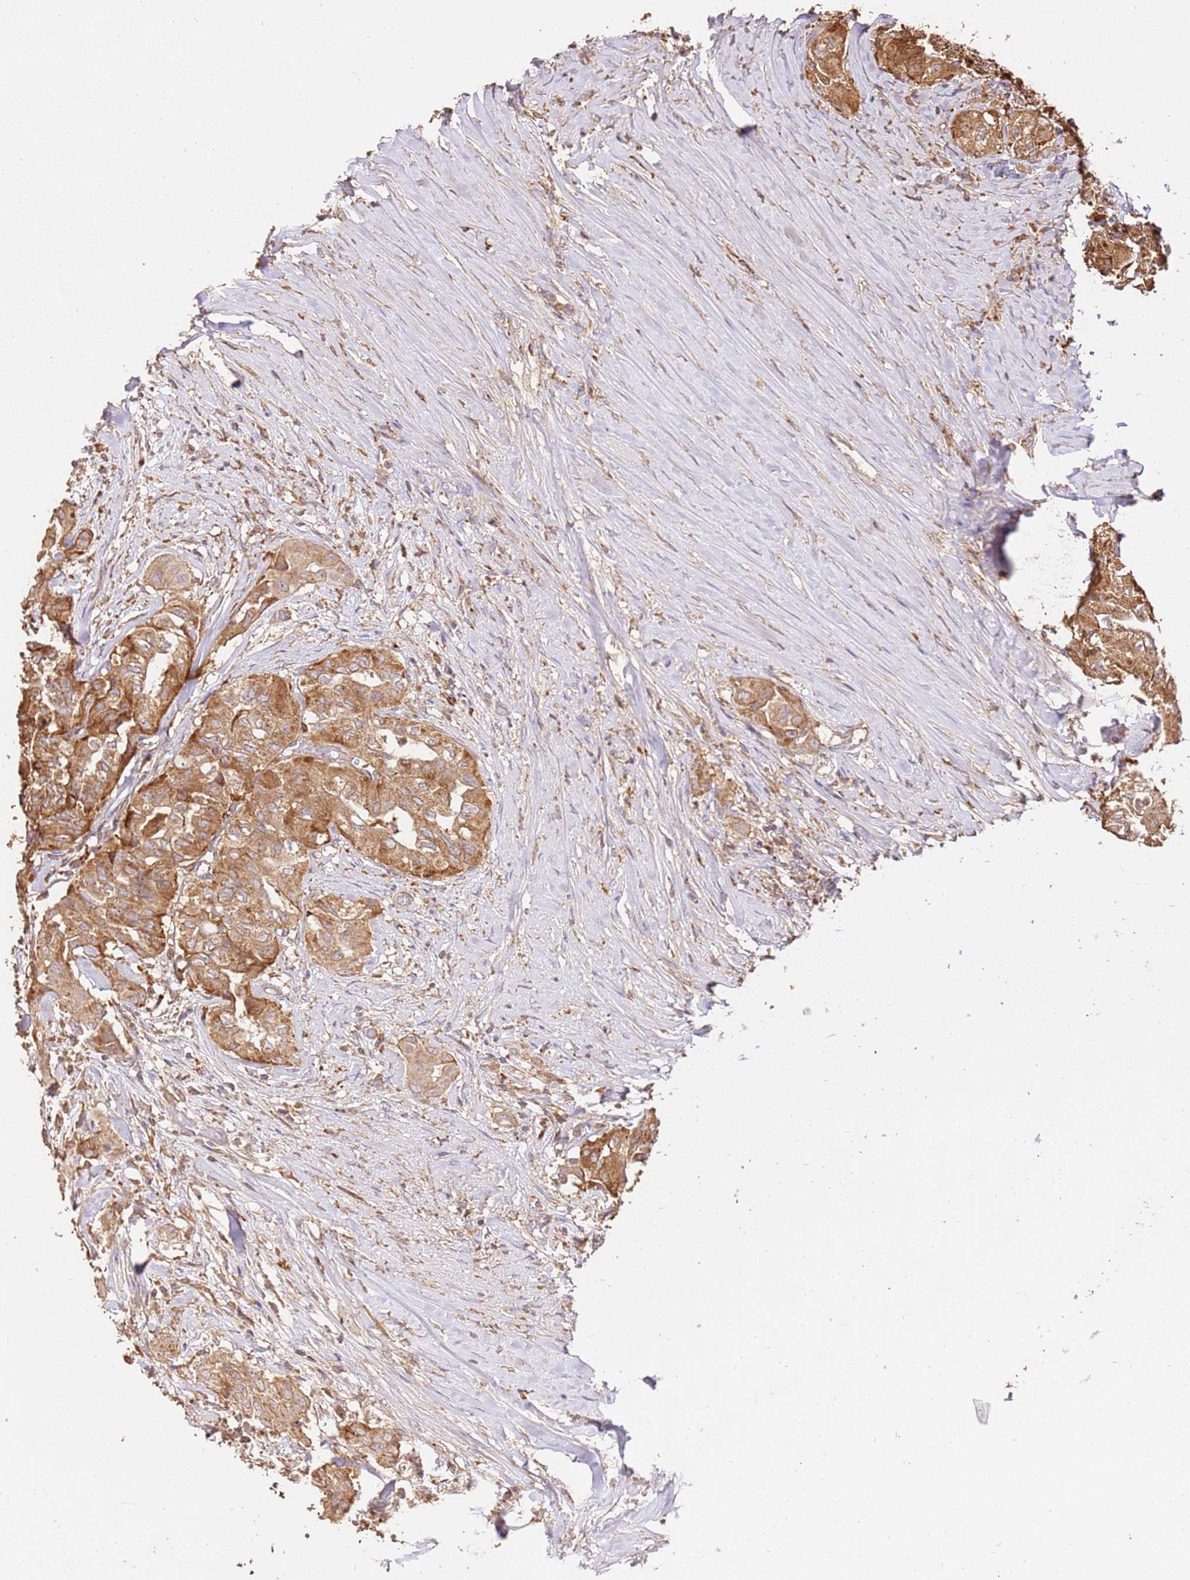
{"staining": {"intensity": "strong", "quantity": ">75%", "location": "cytoplasmic/membranous"}, "tissue": "thyroid cancer", "cell_type": "Tumor cells", "image_type": "cancer", "snomed": [{"axis": "morphology", "description": "Papillary adenocarcinoma, NOS"}, {"axis": "topography", "description": "Thyroid gland"}], "caption": "DAB immunohistochemical staining of thyroid papillary adenocarcinoma demonstrates strong cytoplasmic/membranous protein expression in about >75% of tumor cells.", "gene": "CEP55", "patient": {"sex": "female", "age": 59}}